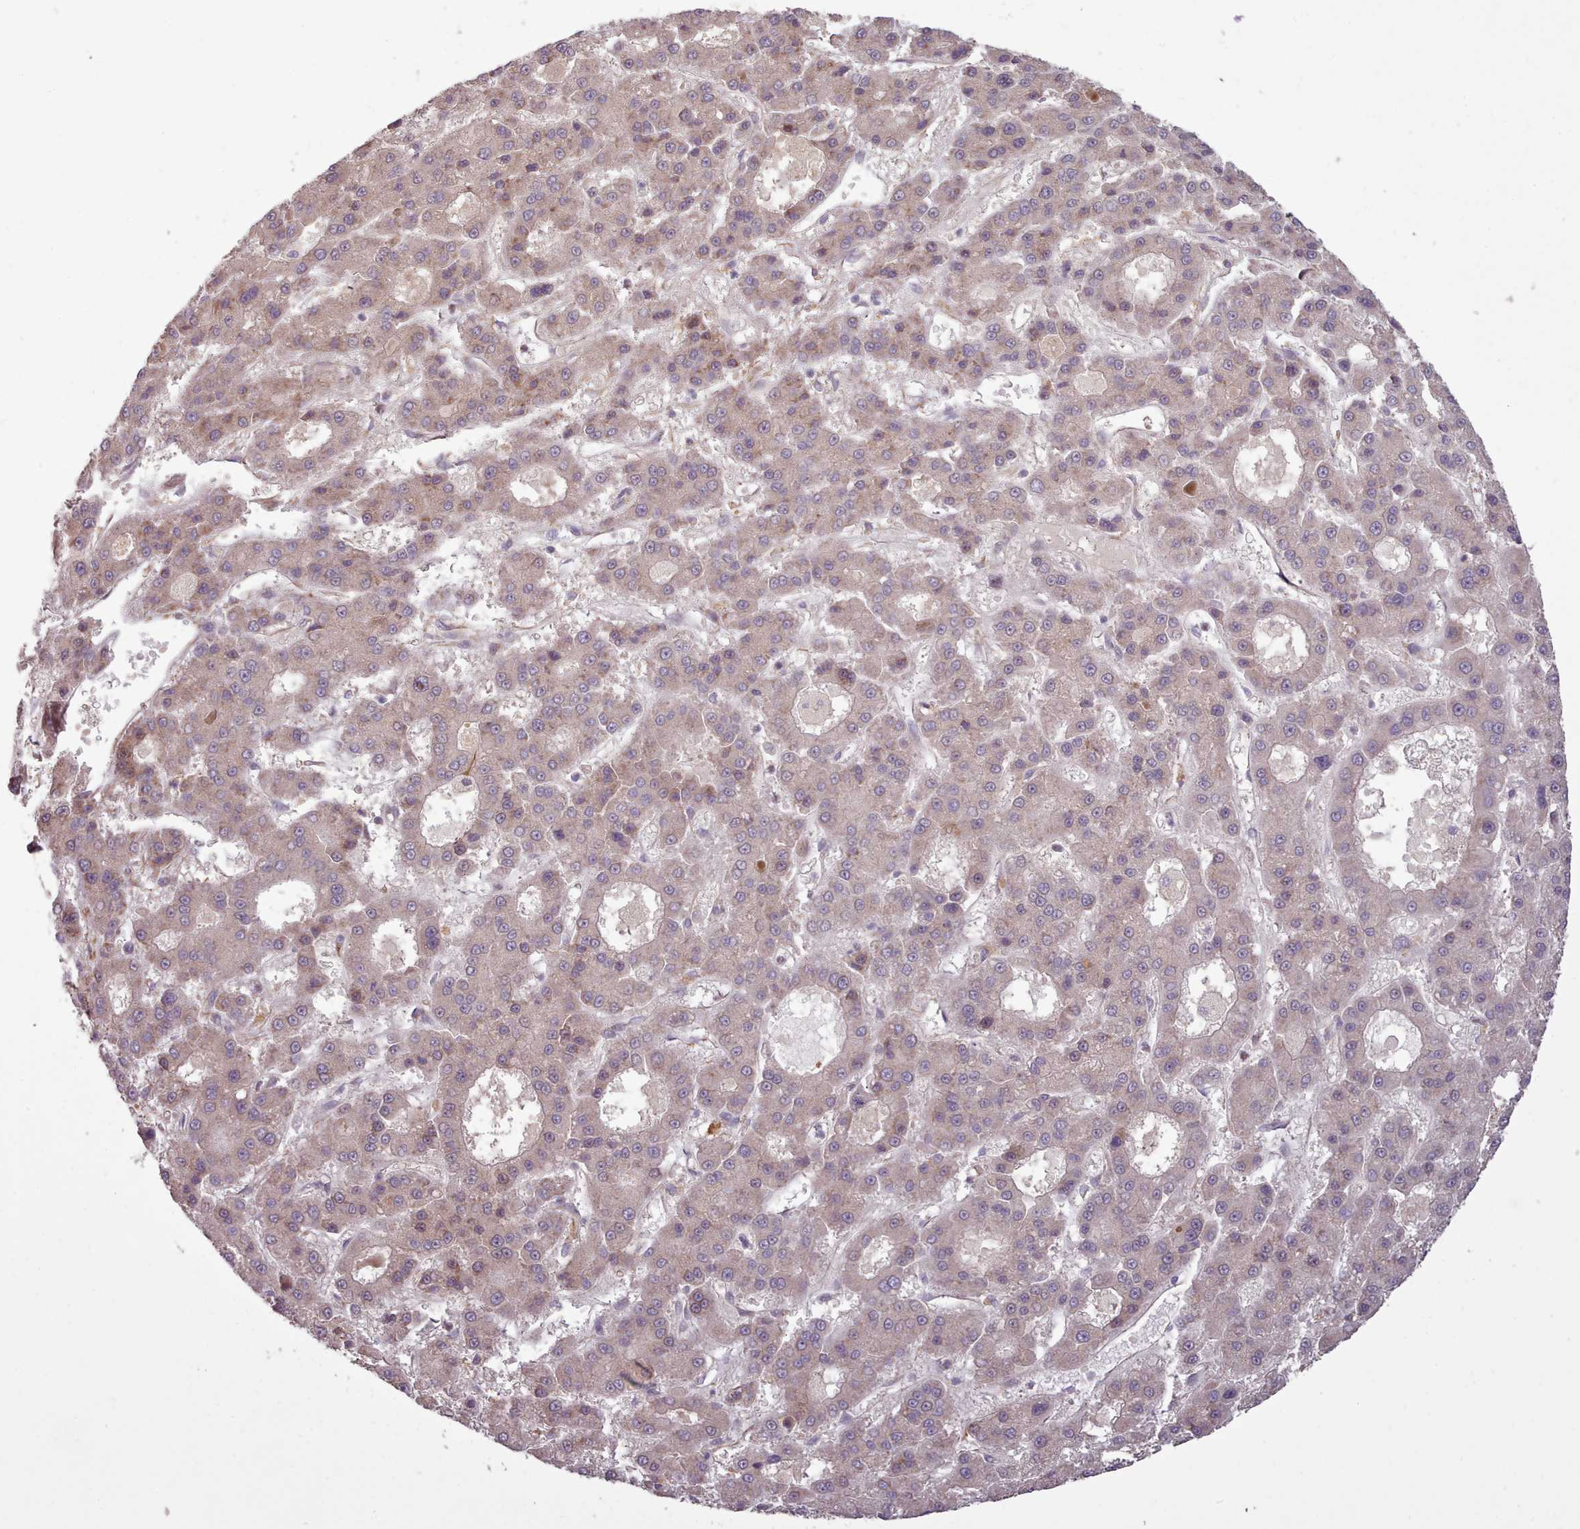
{"staining": {"intensity": "weak", "quantity": ">75%", "location": "cytoplasmic/membranous"}, "tissue": "liver cancer", "cell_type": "Tumor cells", "image_type": "cancer", "snomed": [{"axis": "morphology", "description": "Carcinoma, Hepatocellular, NOS"}, {"axis": "topography", "description": "Liver"}], "caption": "Immunohistochemistry (IHC) photomicrograph of neoplastic tissue: human liver hepatocellular carcinoma stained using IHC exhibits low levels of weak protein expression localized specifically in the cytoplasmic/membranous of tumor cells, appearing as a cytoplasmic/membranous brown color.", "gene": "GBGT1", "patient": {"sex": "male", "age": 70}}